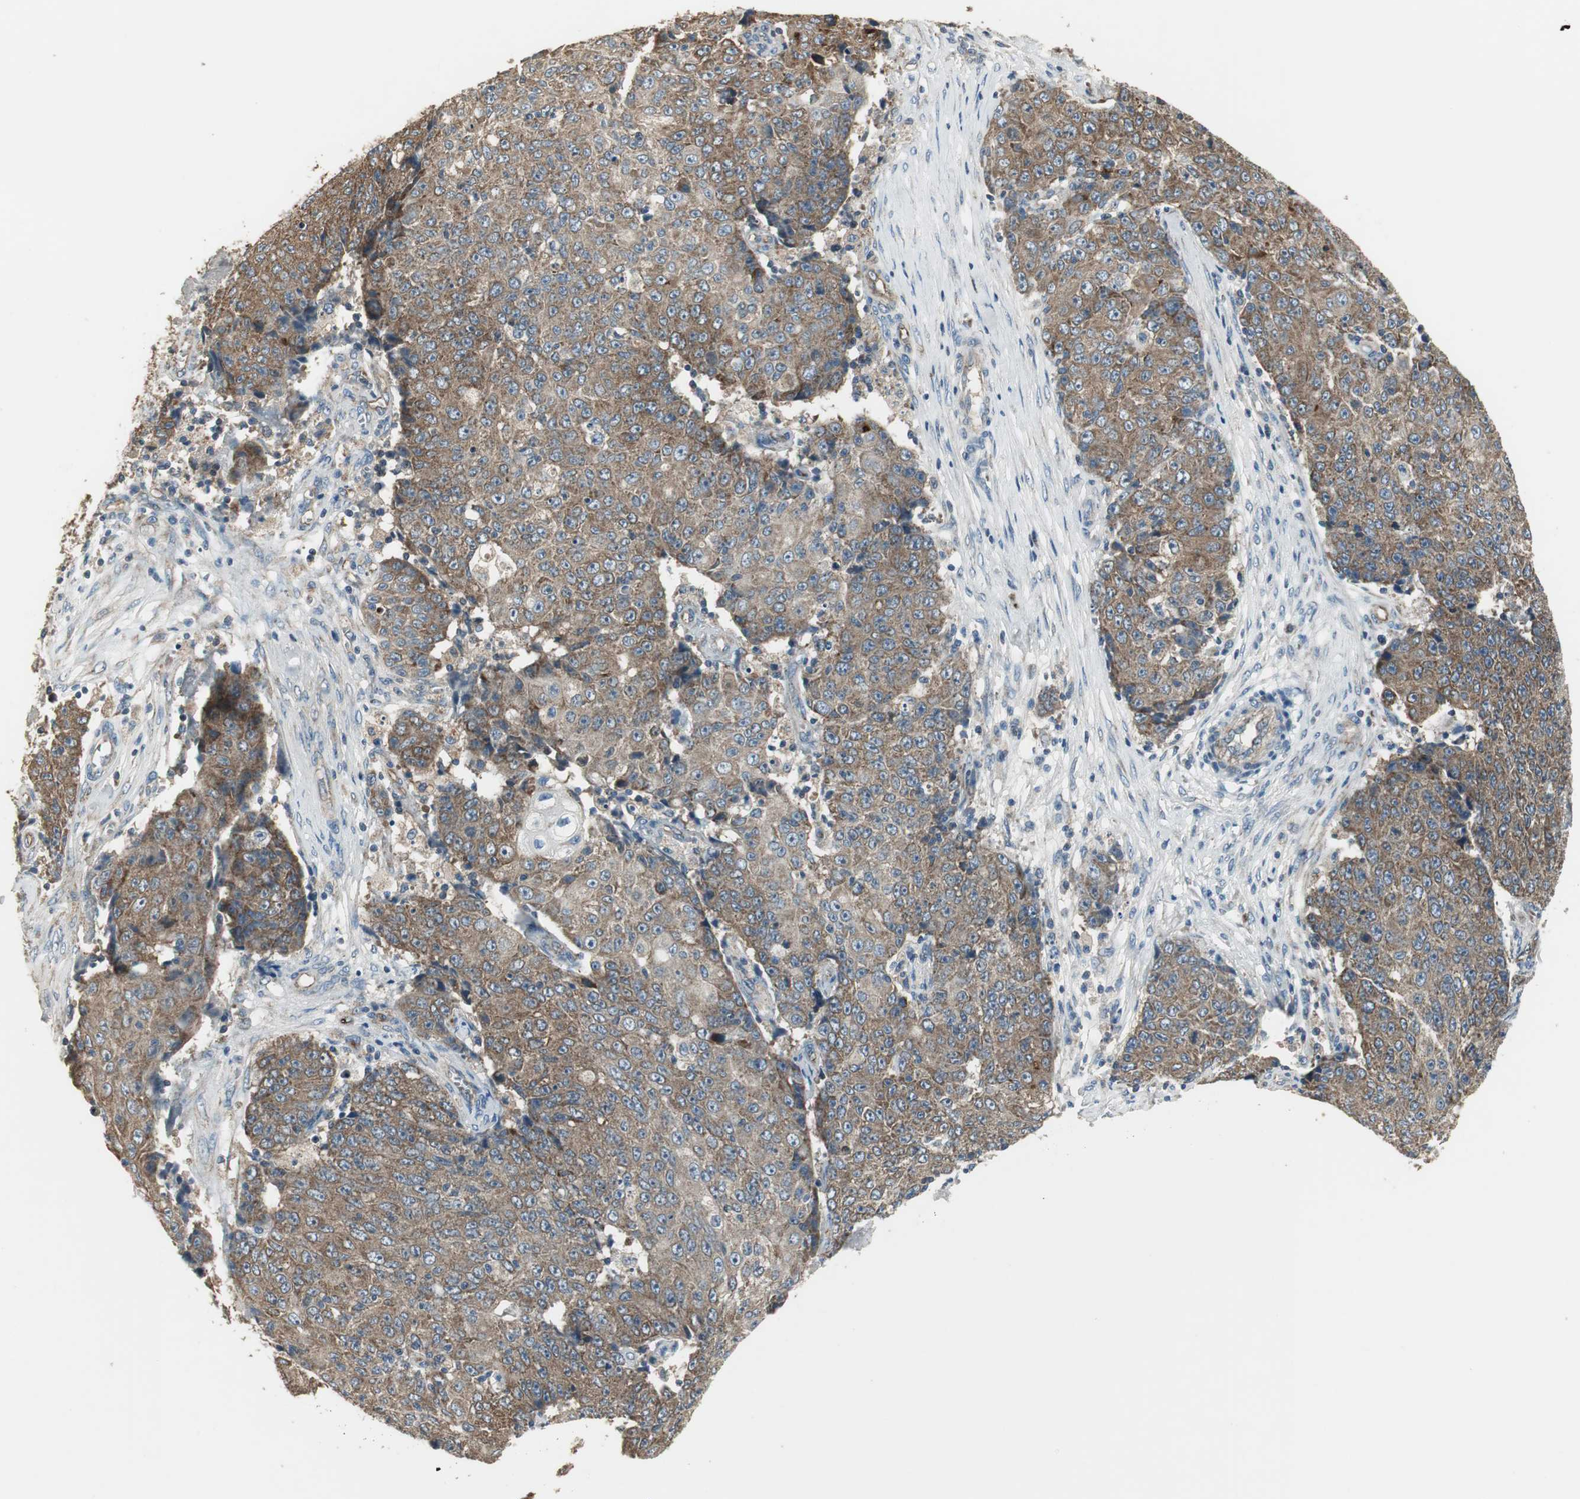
{"staining": {"intensity": "moderate", "quantity": ">75%", "location": "cytoplasmic/membranous"}, "tissue": "ovarian cancer", "cell_type": "Tumor cells", "image_type": "cancer", "snomed": [{"axis": "morphology", "description": "Carcinoma, endometroid"}, {"axis": "topography", "description": "Ovary"}], "caption": "A brown stain highlights moderate cytoplasmic/membranous positivity of a protein in ovarian cancer (endometroid carcinoma) tumor cells.", "gene": "MSTO1", "patient": {"sex": "female", "age": 42}}